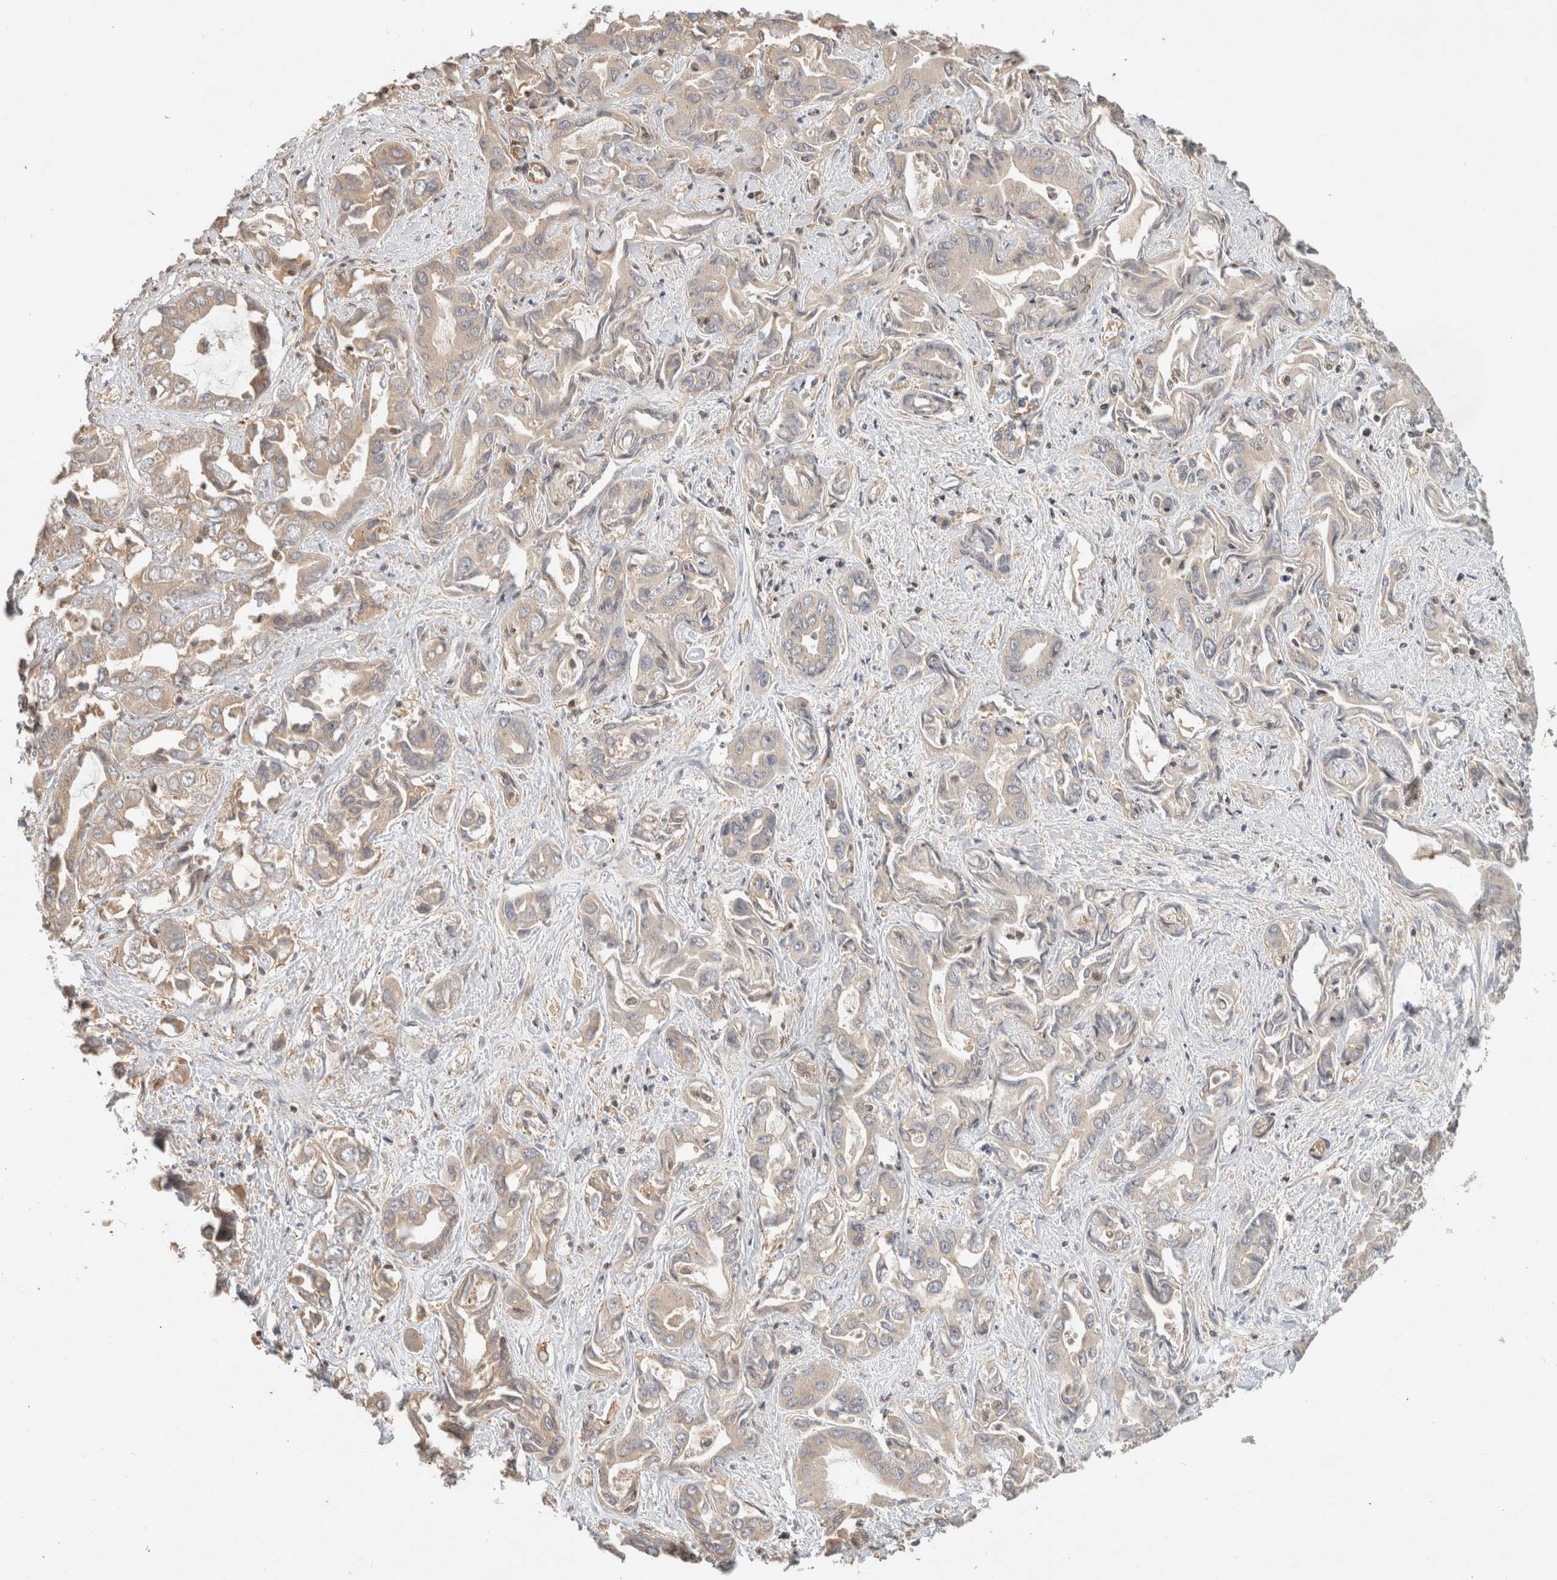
{"staining": {"intensity": "weak", "quantity": "<25%", "location": "cytoplasmic/membranous"}, "tissue": "liver cancer", "cell_type": "Tumor cells", "image_type": "cancer", "snomed": [{"axis": "morphology", "description": "Cholangiocarcinoma"}, {"axis": "topography", "description": "Liver"}], "caption": "Cholangiocarcinoma (liver) stained for a protein using immunohistochemistry exhibits no staining tumor cells.", "gene": "CAAP1", "patient": {"sex": "female", "age": 52}}